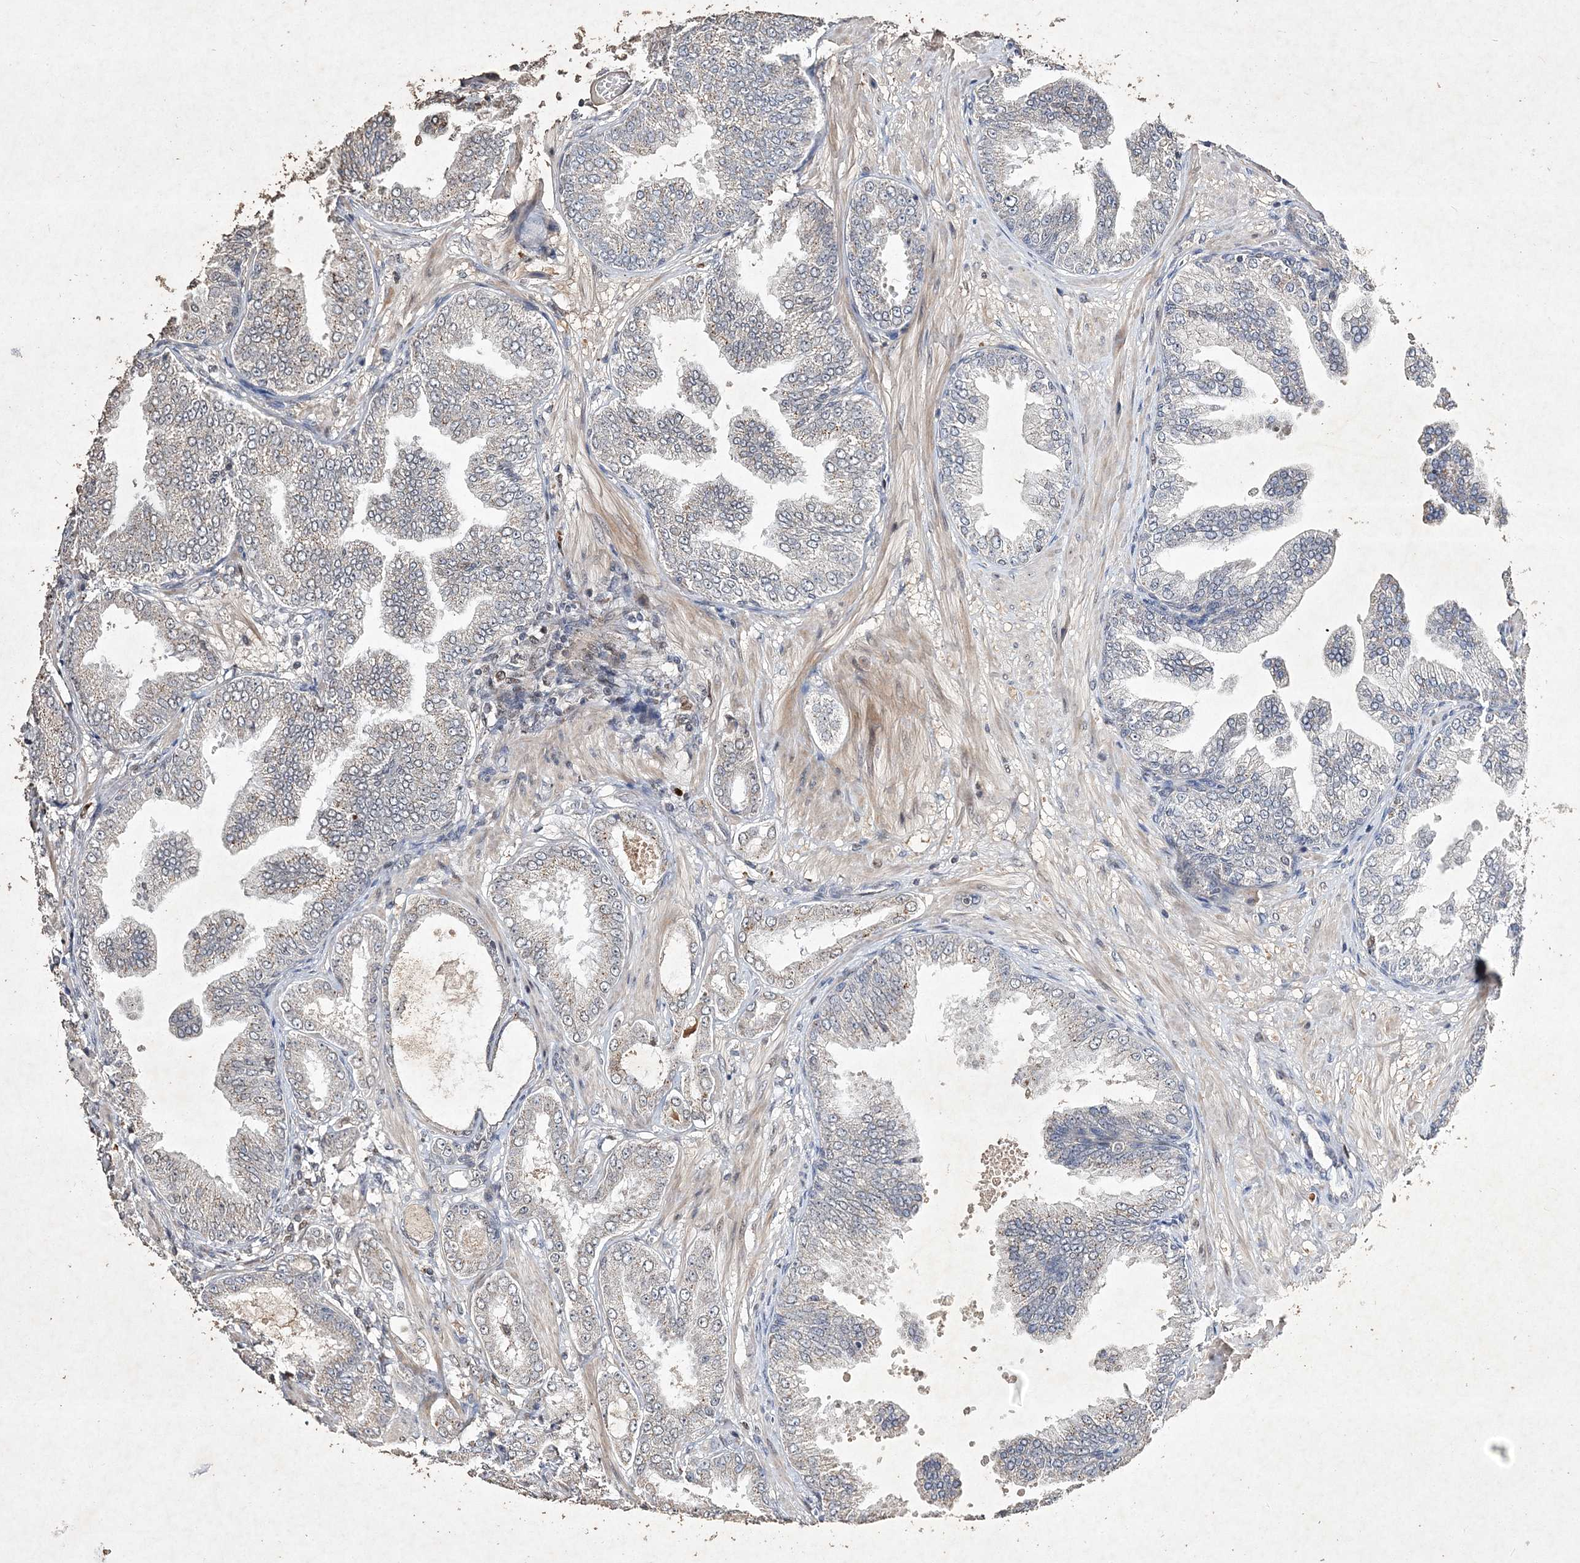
{"staining": {"intensity": "negative", "quantity": "none", "location": "none"}, "tissue": "prostate cancer", "cell_type": "Tumor cells", "image_type": "cancer", "snomed": [{"axis": "morphology", "description": "Adenocarcinoma, Low grade"}, {"axis": "topography", "description": "Prostate"}], "caption": "Tumor cells show no significant expression in prostate cancer.", "gene": "C3orf38", "patient": {"sex": "male", "age": 63}}